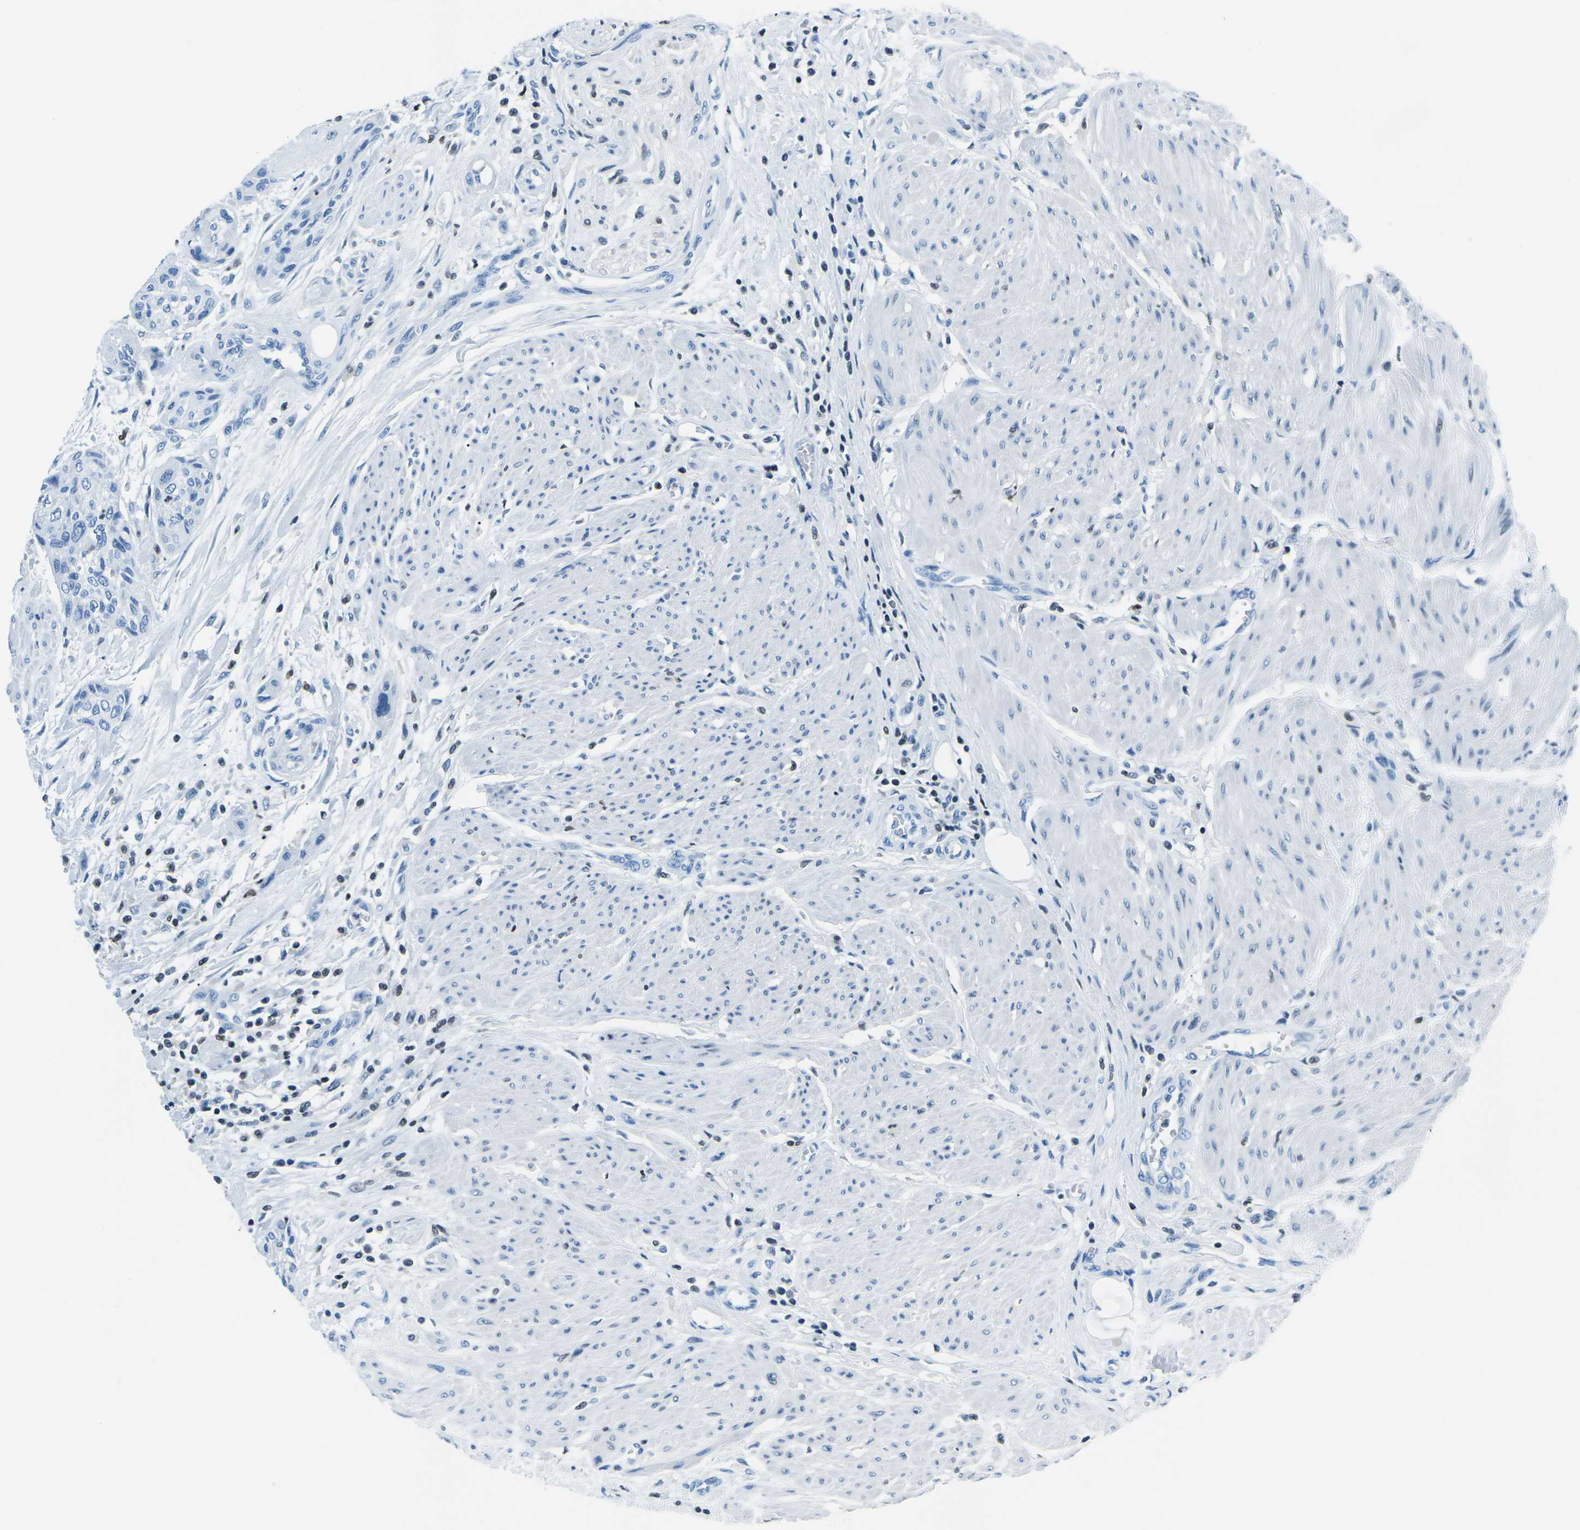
{"staining": {"intensity": "negative", "quantity": "none", "location": "none"}, "tissue": "urothelial cancer", "cell_type": "Tumor cells", "image_type": "cancer", "snomed": [{"axis": "morphology", "description": "Urothelial carcinoma, High grade"}, {"axis": "topography", "description": "Urinary bladder"}], "caption": "This is an immunohistochemistry histopathology image of urothelial carcinoma (high-grade). There is no positivity in tumor cells.", "gene": "CELF2", "patient": {"sex": "male", "age": 35}}